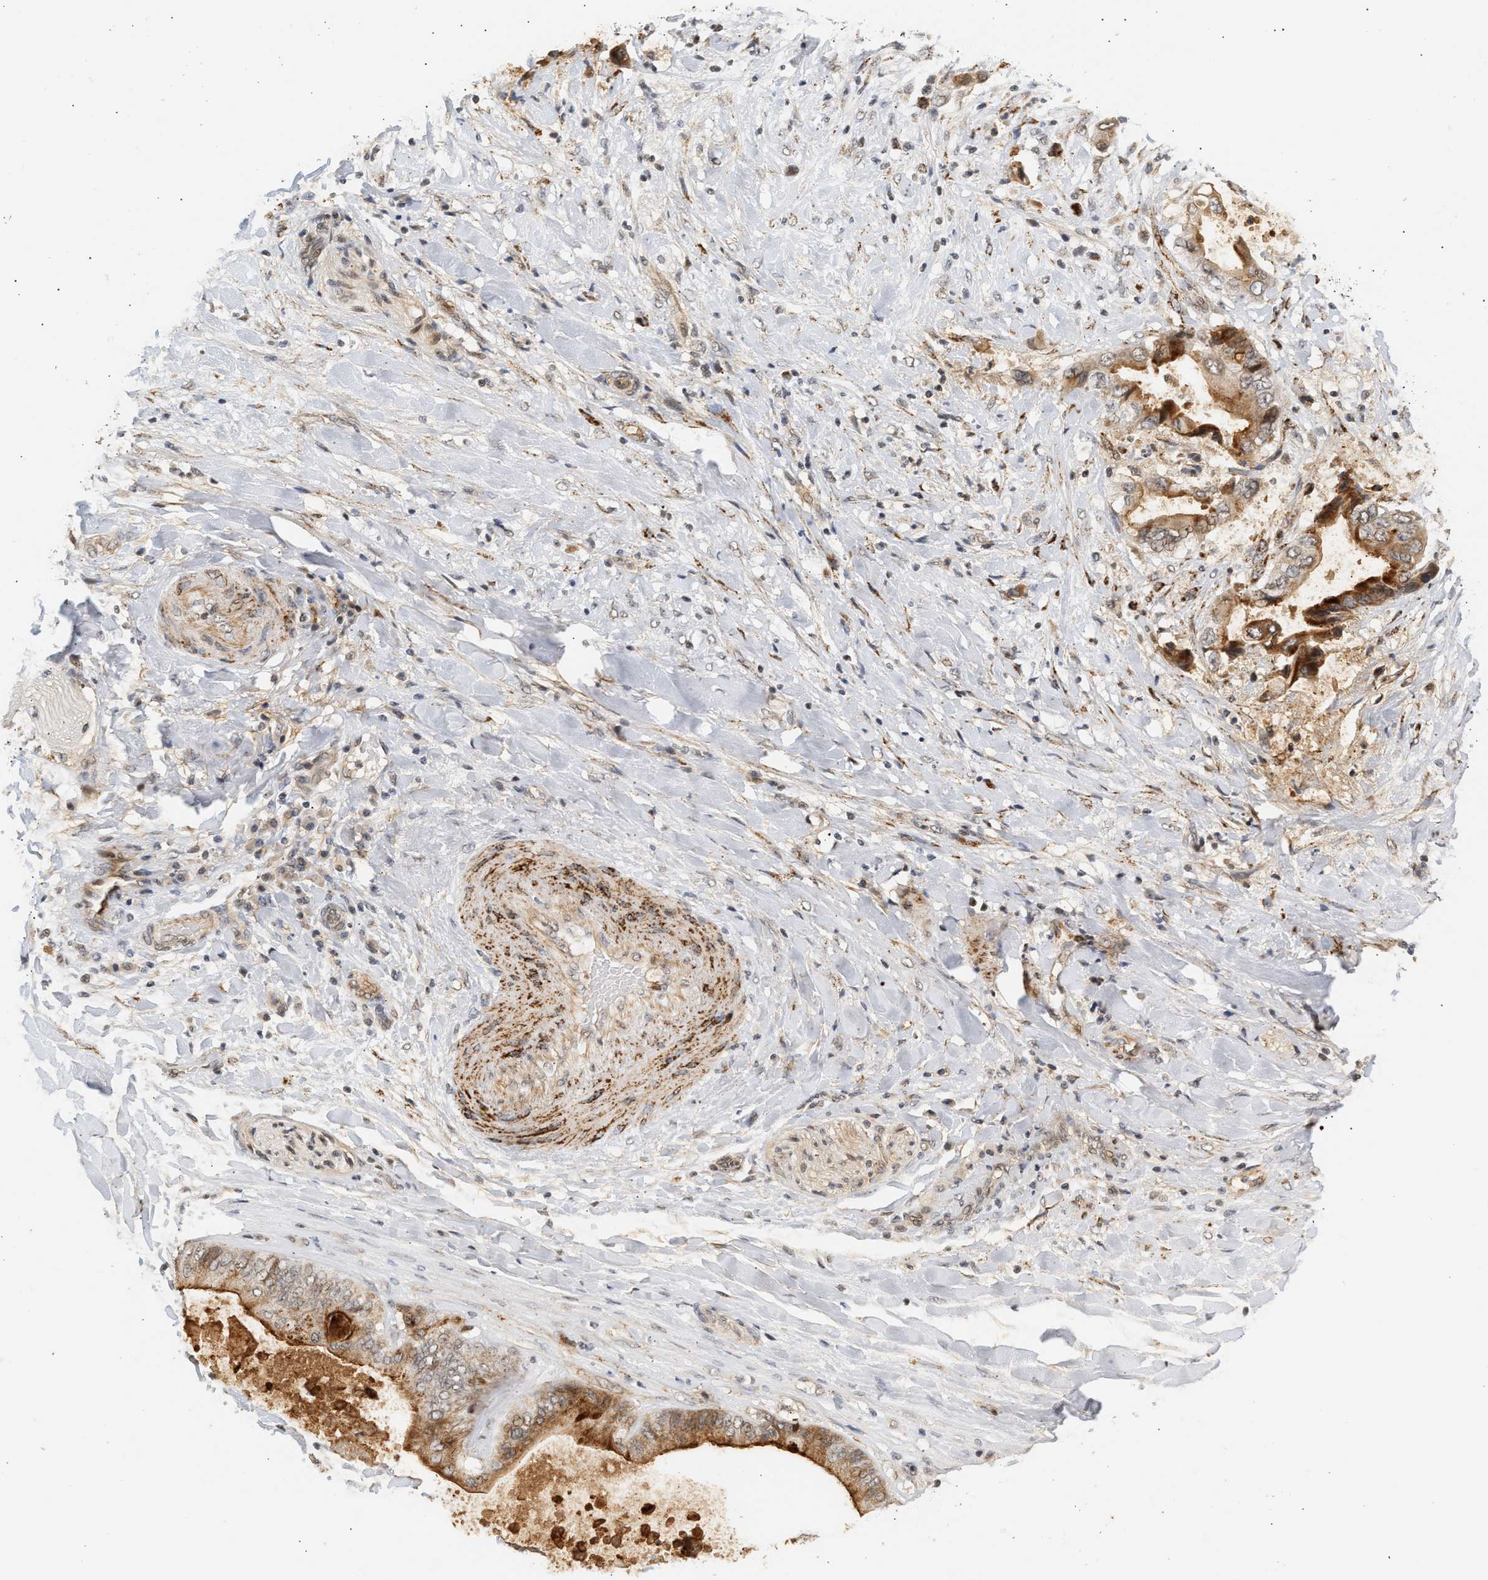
{"staining": {"intensity": "strong", "quantity": ">75%", "location": "cytoplasmic/membranous"}, "tissue": "liver cancer", "cell_type": "Tumor cells", "image_type": "cancer", "snomed": [{"axis": "morphology", "description": "Cholangiocarcinoma"}, {"axis": "topography", "description": "Liver"}], "caption": "Tumor cells exhibit strong cytoplasmic/membranous staining in about >75% of cells in liver cholangiocarcinoma.", "gene": "PLXND1", "patient": {"sex": "male", "age": 58}}